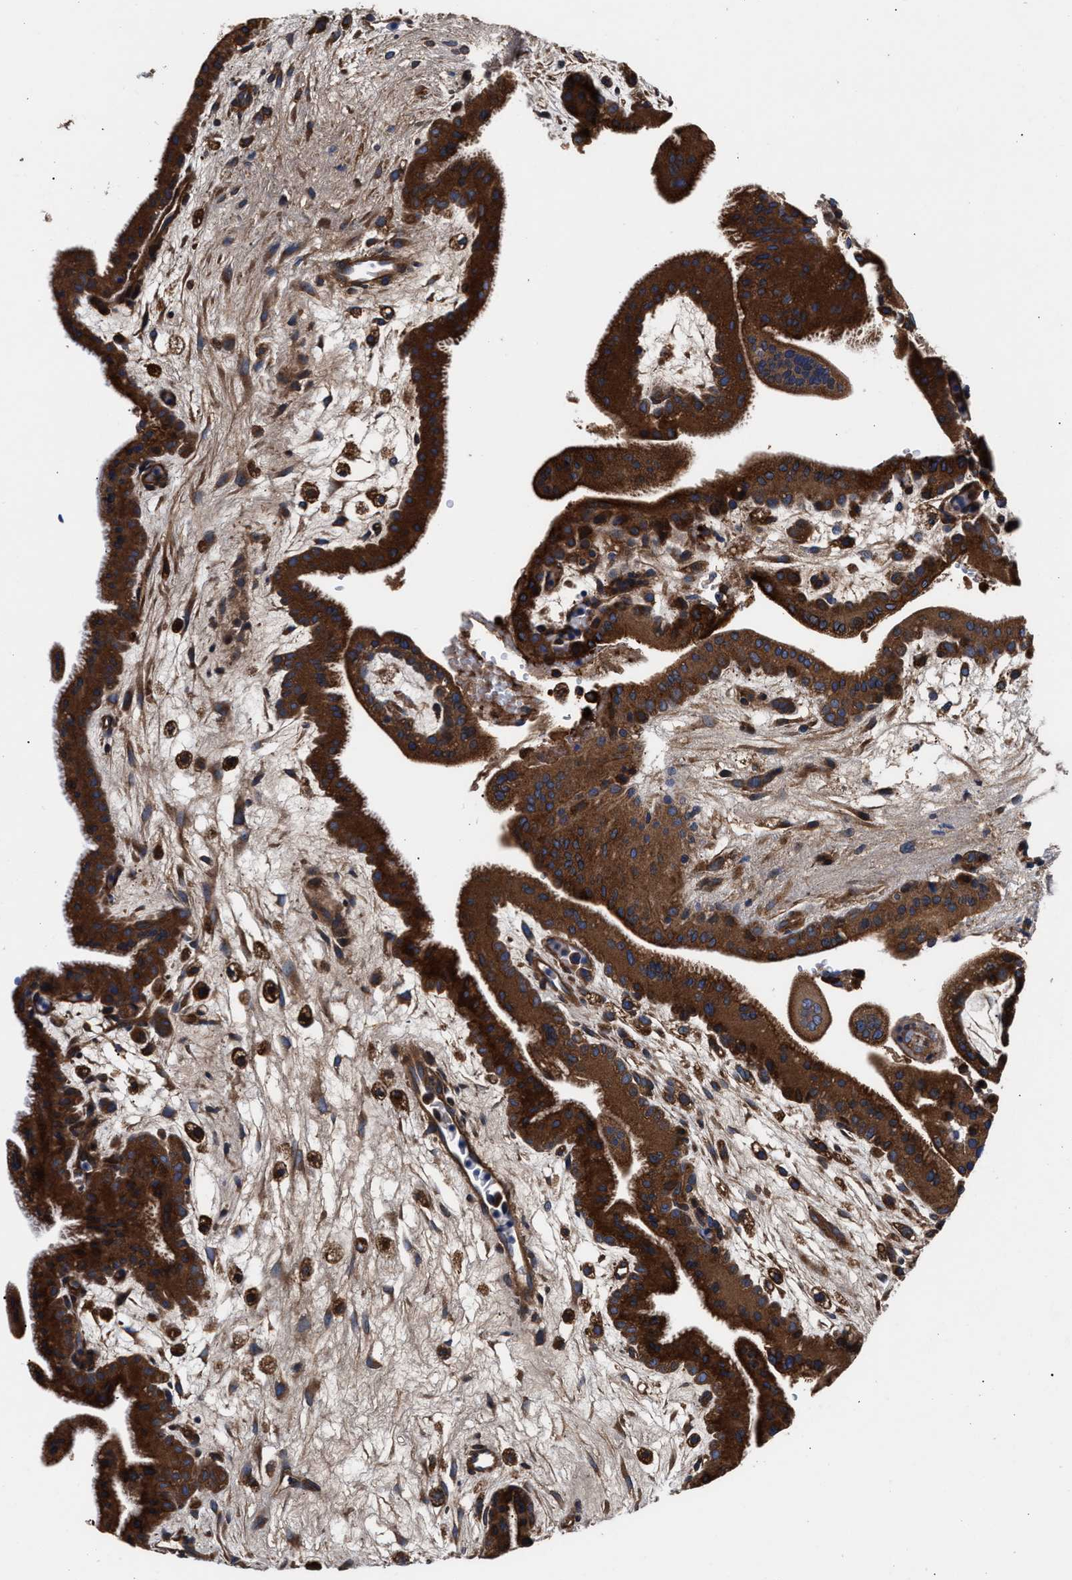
{"staining": {"intensity": "strong", "quantity": ">75%", "location": "cytoplasmic/membranous"}, "tissue": "placenta", "cell_type": "Decidual cells", "image_type": "normal", "snomed": [{"axis": "morphology", "description": "Normal tissue, NOS"}, {"axis": "topography", "description": "Placenta"}], "caption": "Unremarkable placenta displays strong cytoplasmic/membranous staining in approximately >75% of decidual cells, visualized by immunohistochemistry.", "gene": "ENSG00000286112", "patient": {"sex": "female", "age": 35}}